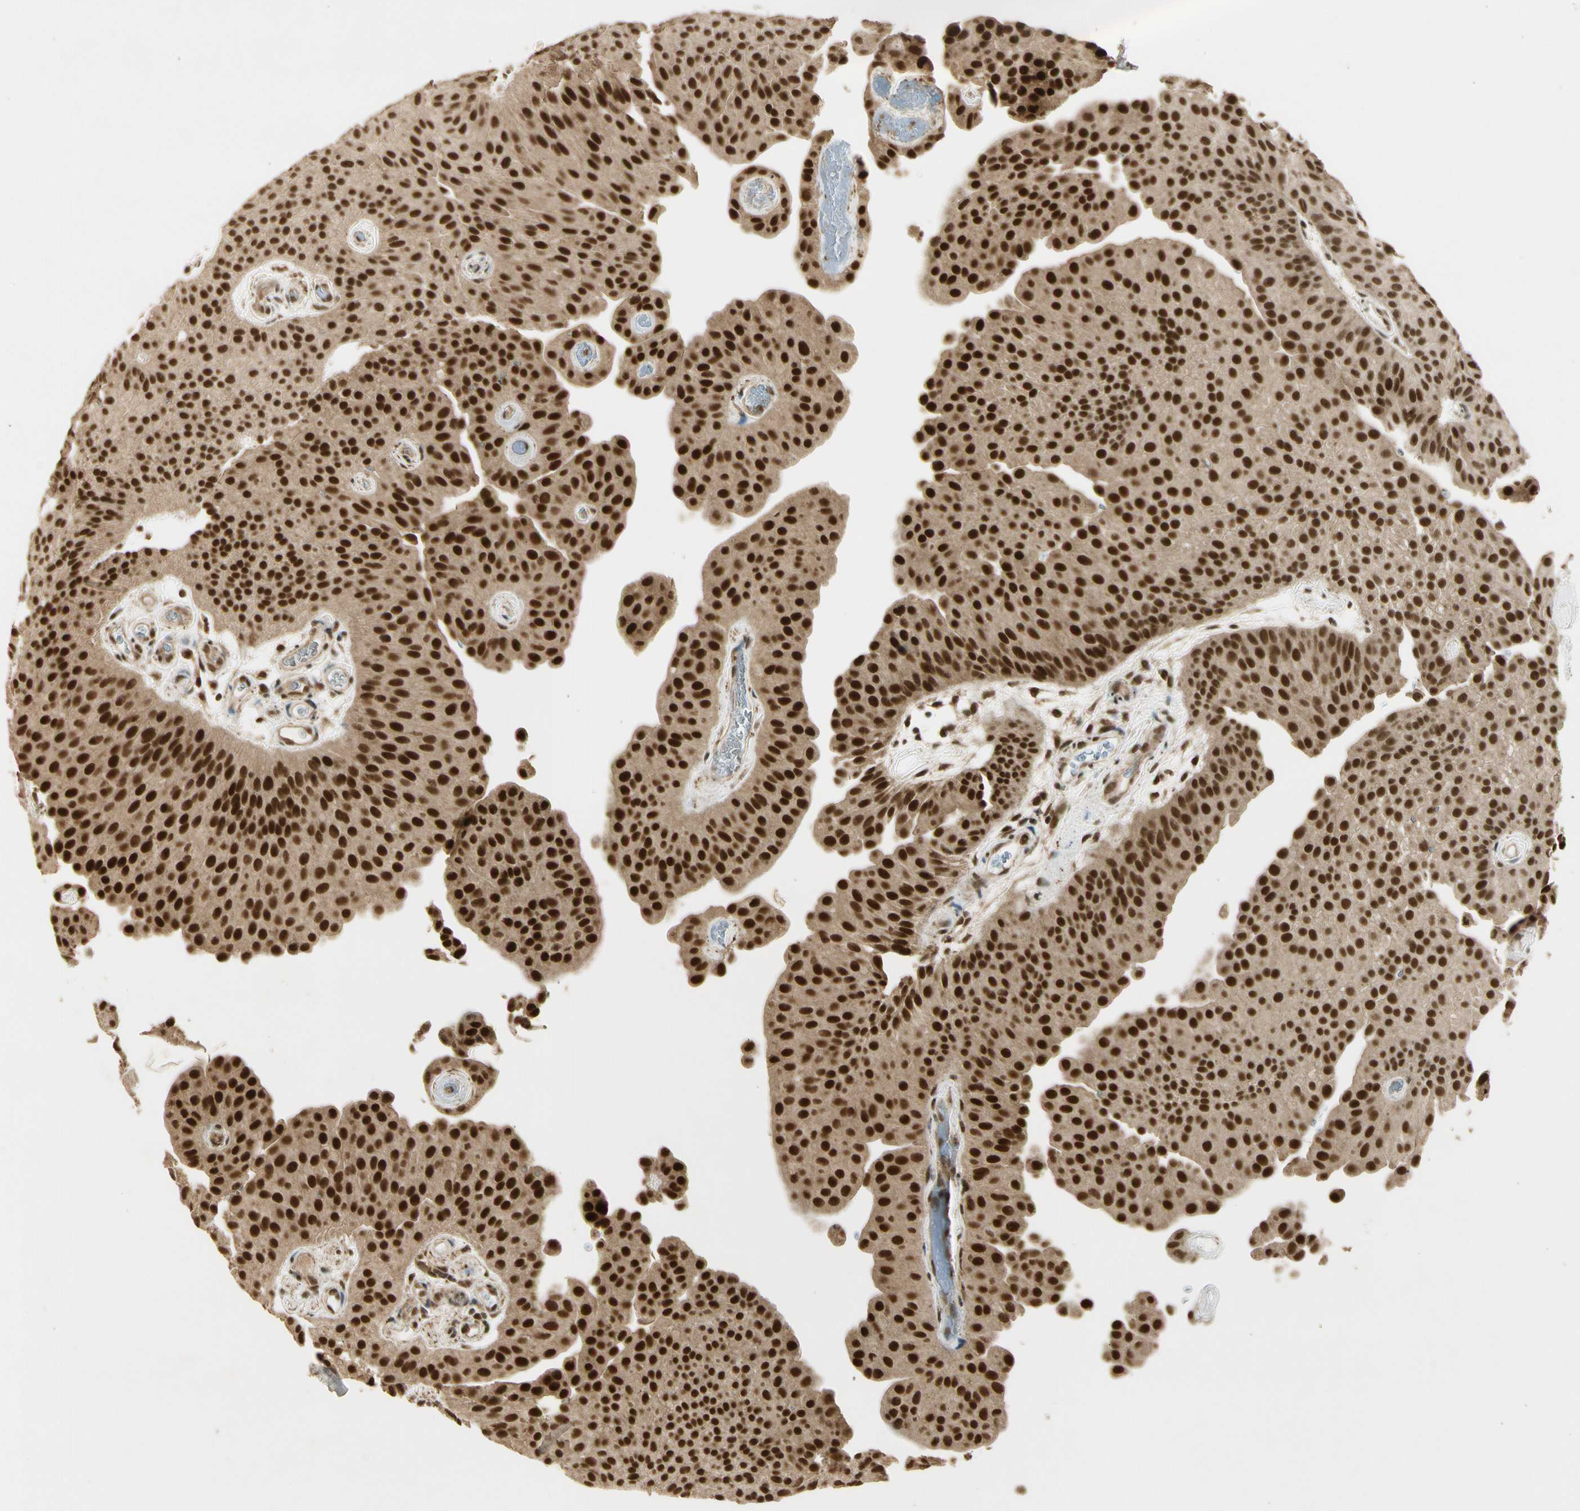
{"staining": {"intensity": "strong", "quantity": ">75%", "location": "cytoplasmic/membranous,nuclear"}, "tissue": "urothelial cancer", "cell_type": "Tumor cells", "image_type": "cancer", "snomed": [{"axis": "morphology", "description": "Urothelial carcinoma, Low grade"}, {"axis": "topography", "description": "Urinary bladder"}], "caption": "A high-resolution photomicrograph shows IHC staining of low-grade urothelial carcinoma, which demonstrates strong cytoplasmic/membranous and nuclear expression in about >75% of tumor cells.", "gene": "ZNF135", "patient": {"sex": "female", "age": 60}}